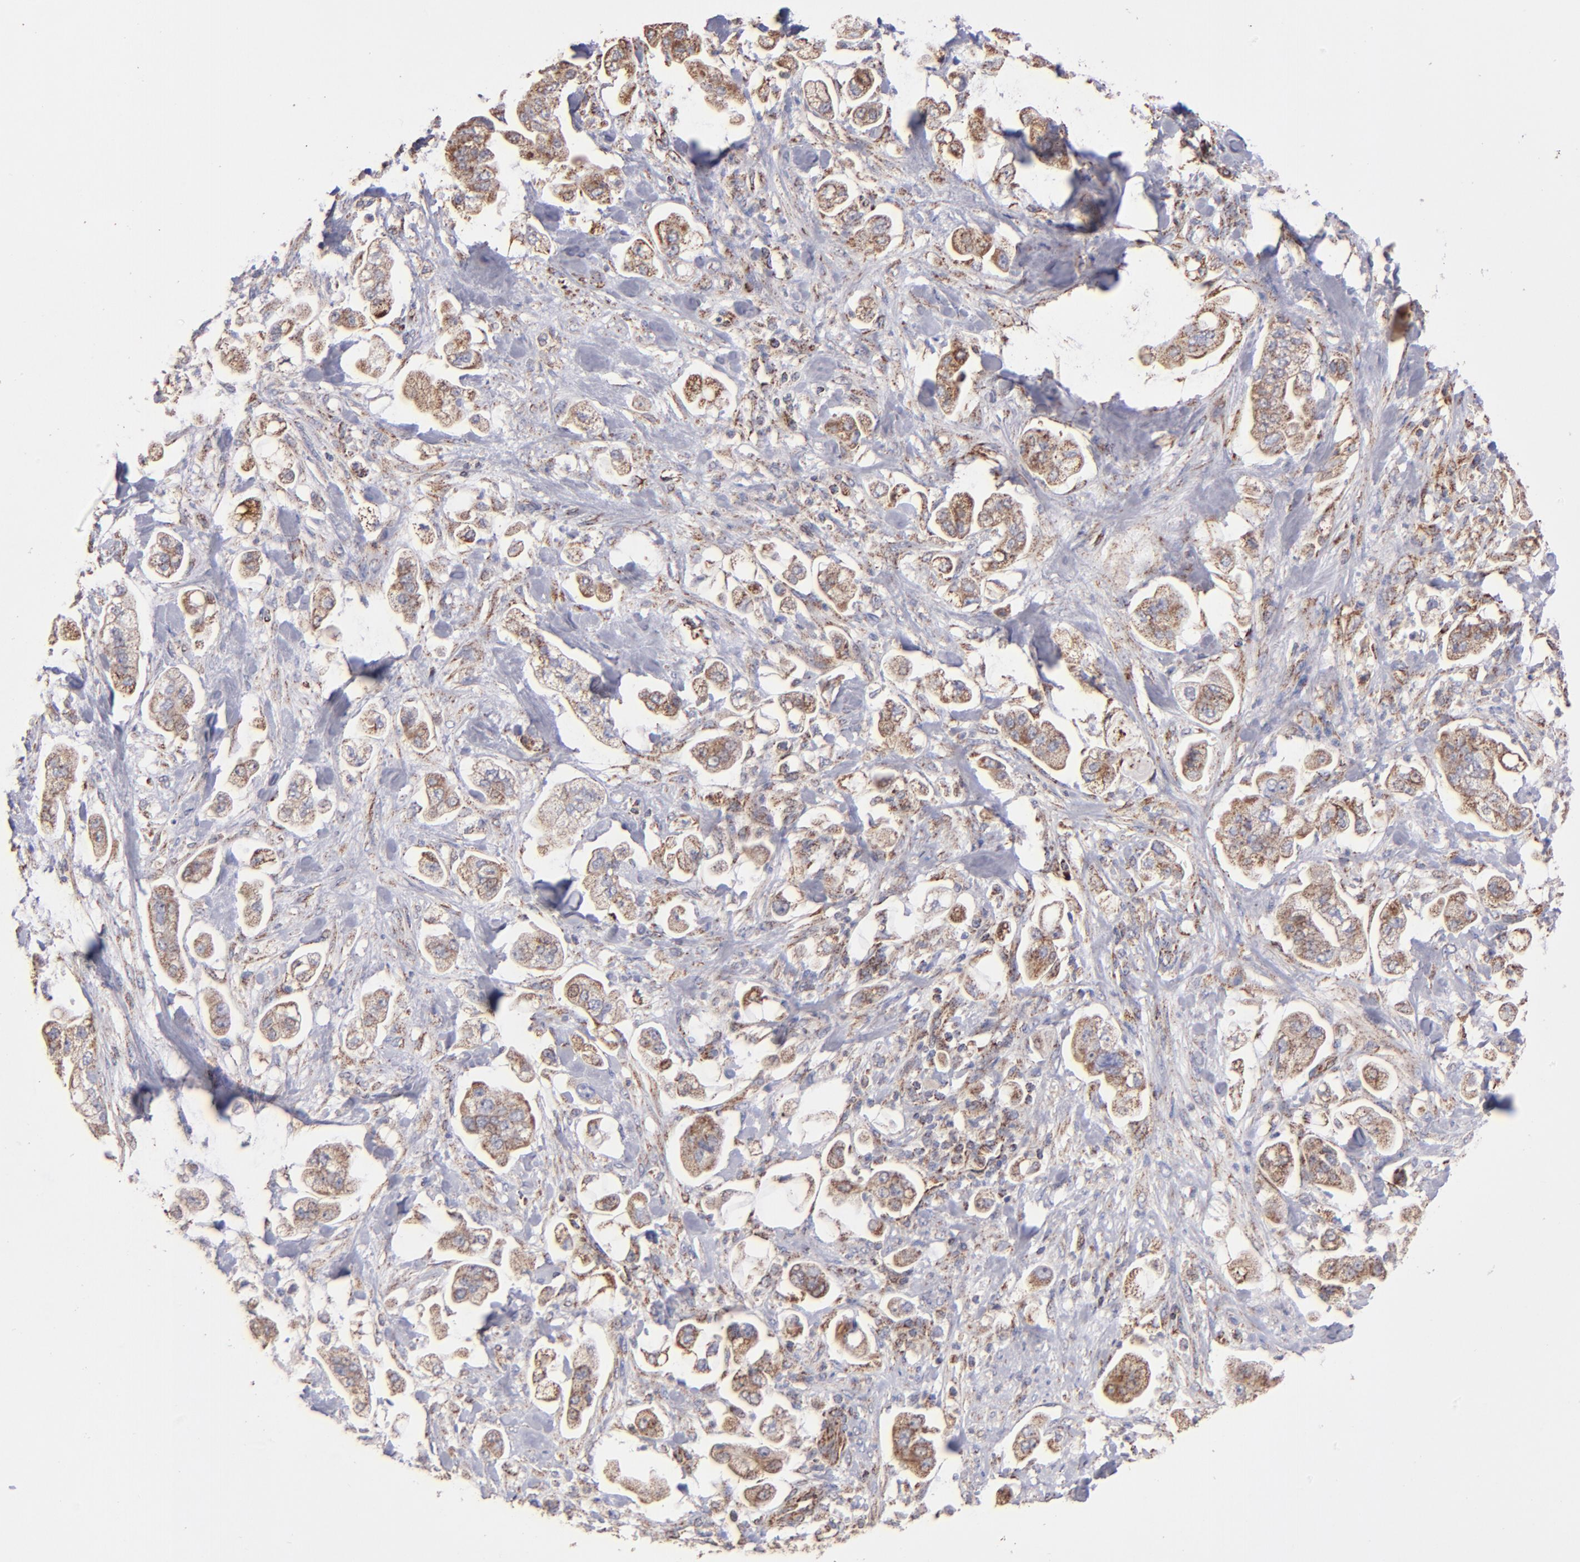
{"staining": {"intensity": "moderate", "quantity": ">75%", "location": "cytoplasmic/membranous"}, "tissue": "stomach cancer", "cell_type": "Tumor cells", "image_type": "cancer", "snomed": [{"axis": "morphology", "description": "Adenocarcinoma, NOS"}, {"axis": "topography", "description": "Stomach"}], "caption": "This histopathology image exhibits stomach cancer (adenocarcinoma) stained with IHC to label a protein in brown. The cytoplasmic/membranous of tumor cells show moderate positivity for the protein. Nuclei are counter-stained blue.", "gene": "DLST", "patient": {"sex": "male", "age": 62}}